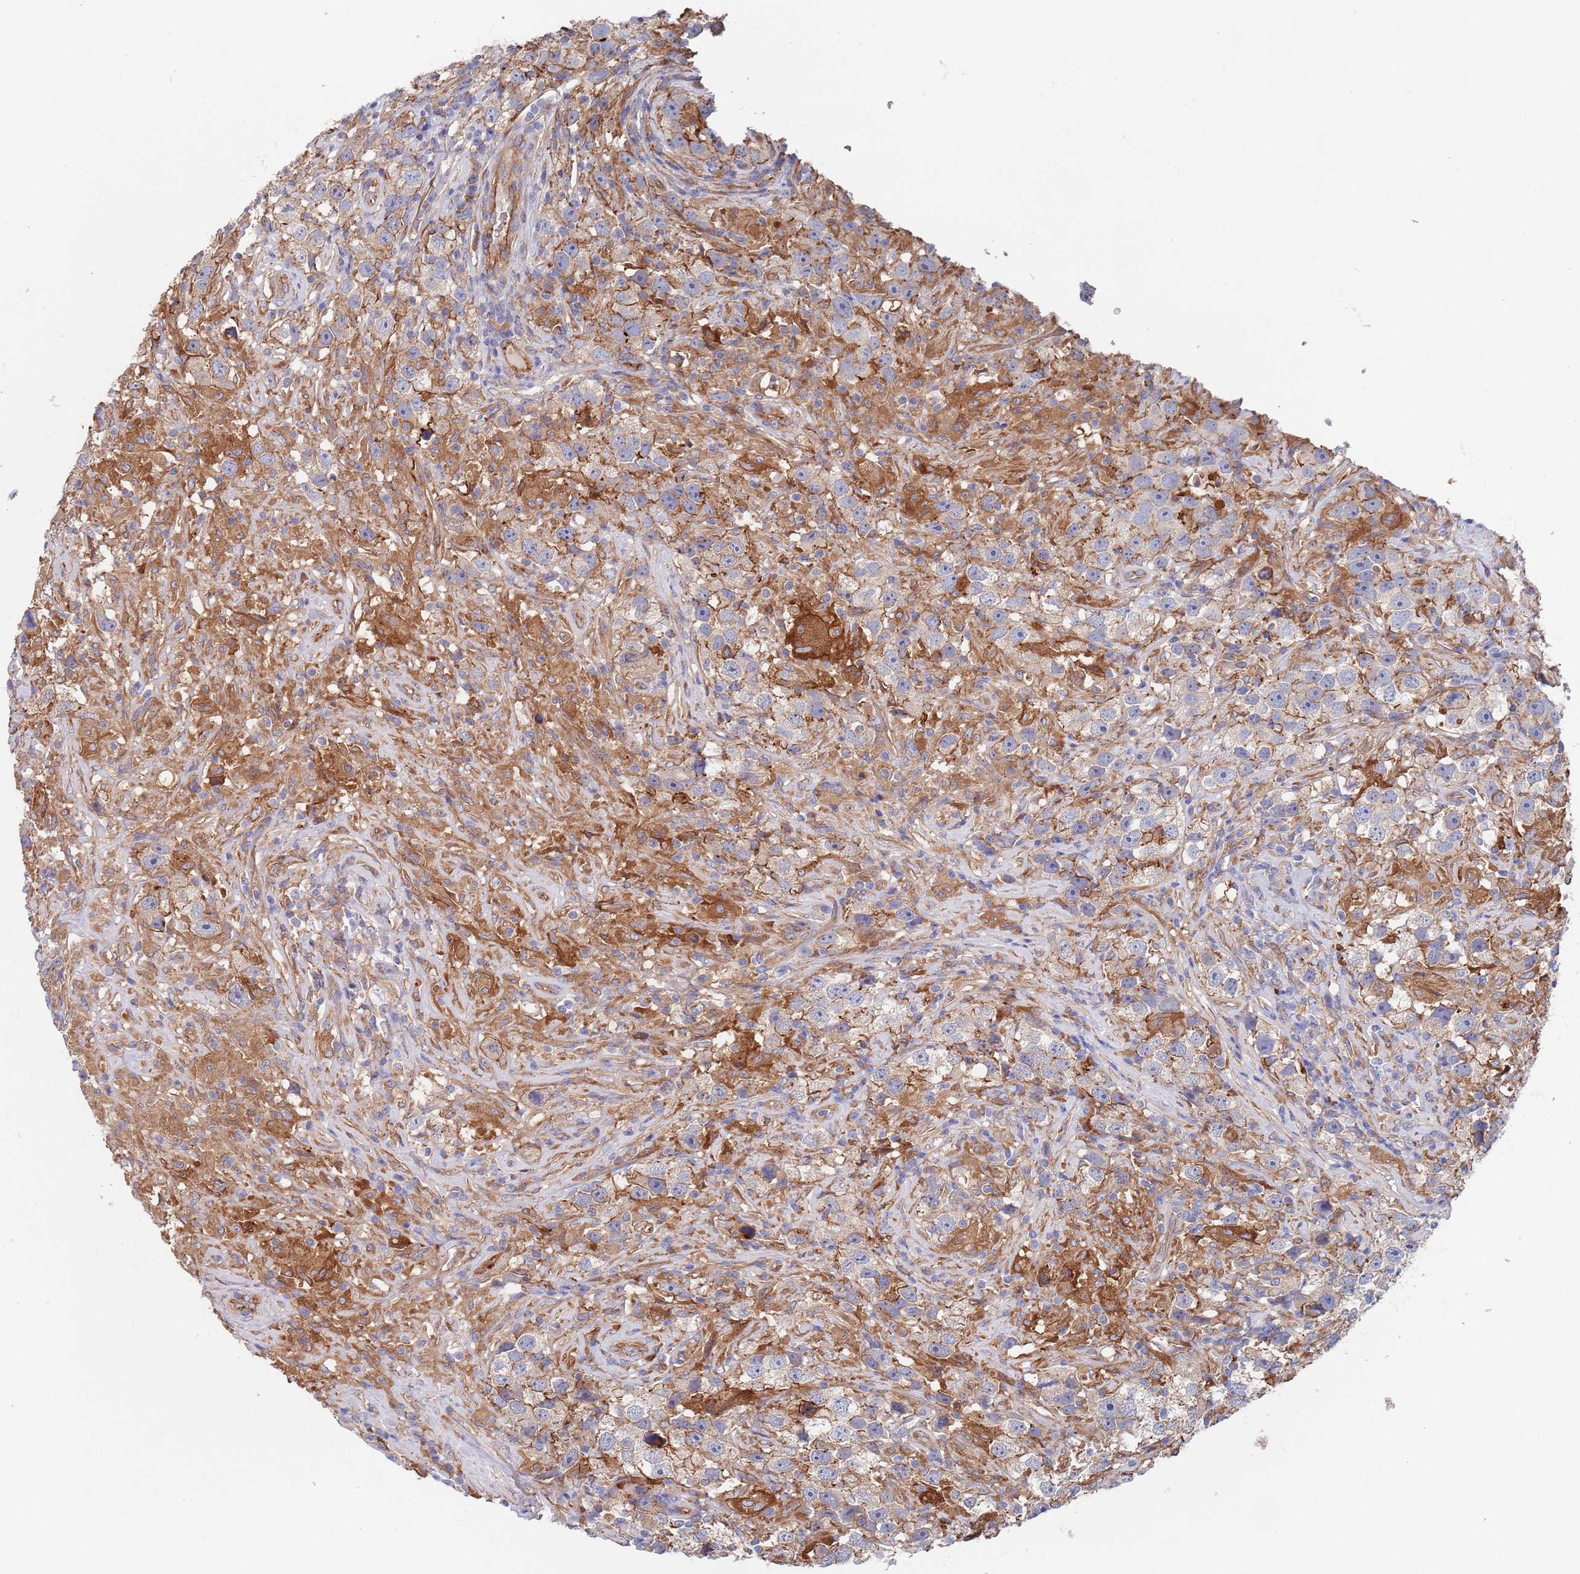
{"staining": {"intensity": "moderate", "quantity": ">75%", "location": "cytoplasmic/membranous"}, "tissue": "testis cancer", "cell_type": "Tumor cells", "image_type": "cancer", "snomed": [{"axis": "morphology", "description": "Seminoma, NOS"}, {"axis": "topography", "description": "Testis"}], "caption": "Testis cancer stained with IHC displays moderate cytoplasmic/membranous positivity in about >75% of tumor cells.", "gene": "DCUN1D3", "patient": {"sex": "male", "age": 49}}